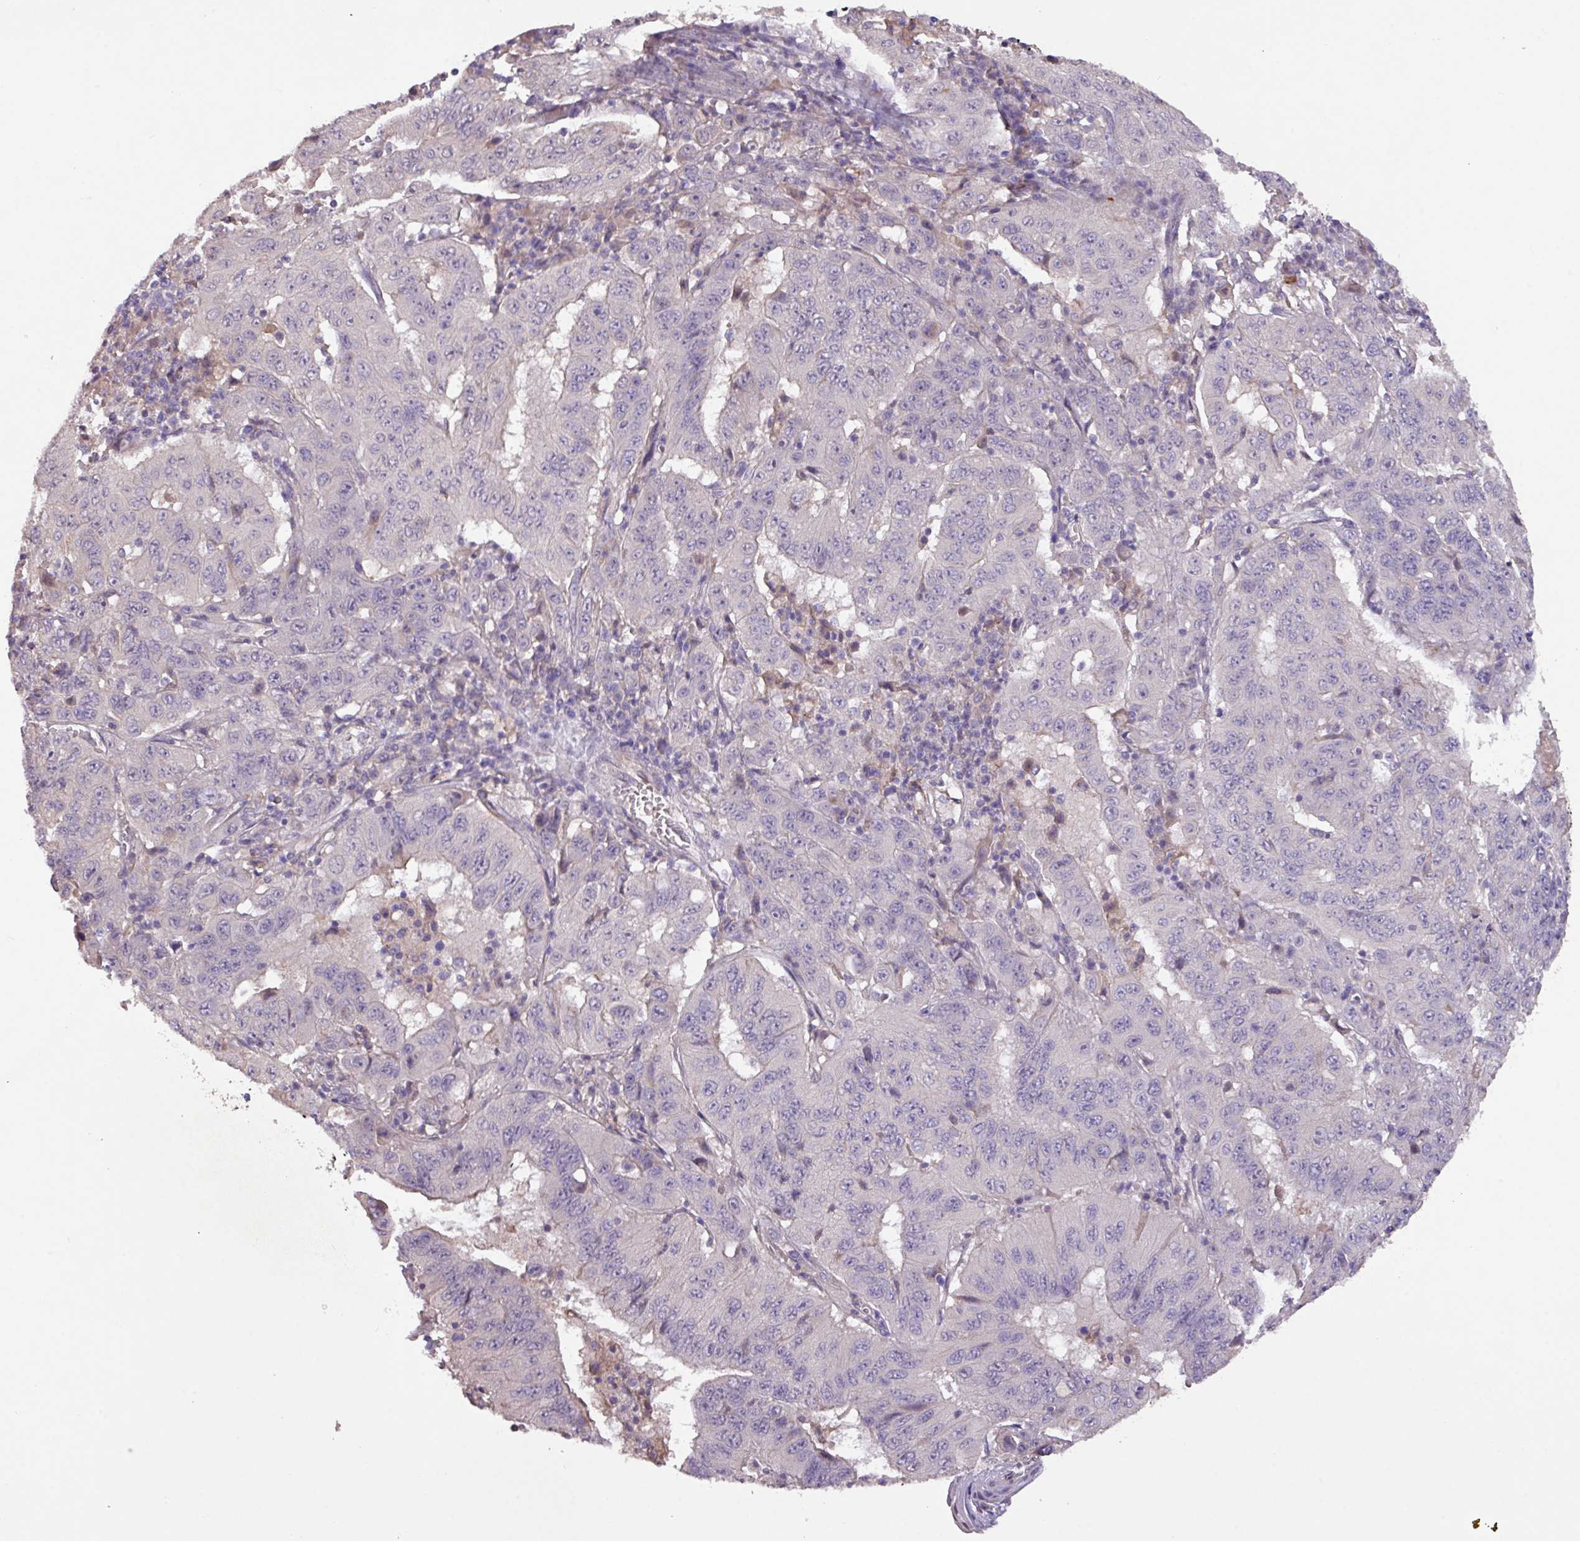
{"staining": {"intensity": "negative", "quantity": "none", "location": "none"}, "tissue": "pancreatic cancer", "cell_type": "Tumor cells", "image_type": "cancer", "snomed": [{"axis": "morphology", "description": "Adenocarcinoma, NOS"}, {"axis": "topography", "description": "Pancreas"}], "caption": "Tumor cells show no significant protein expression in pancreatic cancer. (DAB (3,3'-diaminobenzidine) IHC, high magnification).", "gene": "PRADC1", "patient": {"sex": "male", "age": 63}}